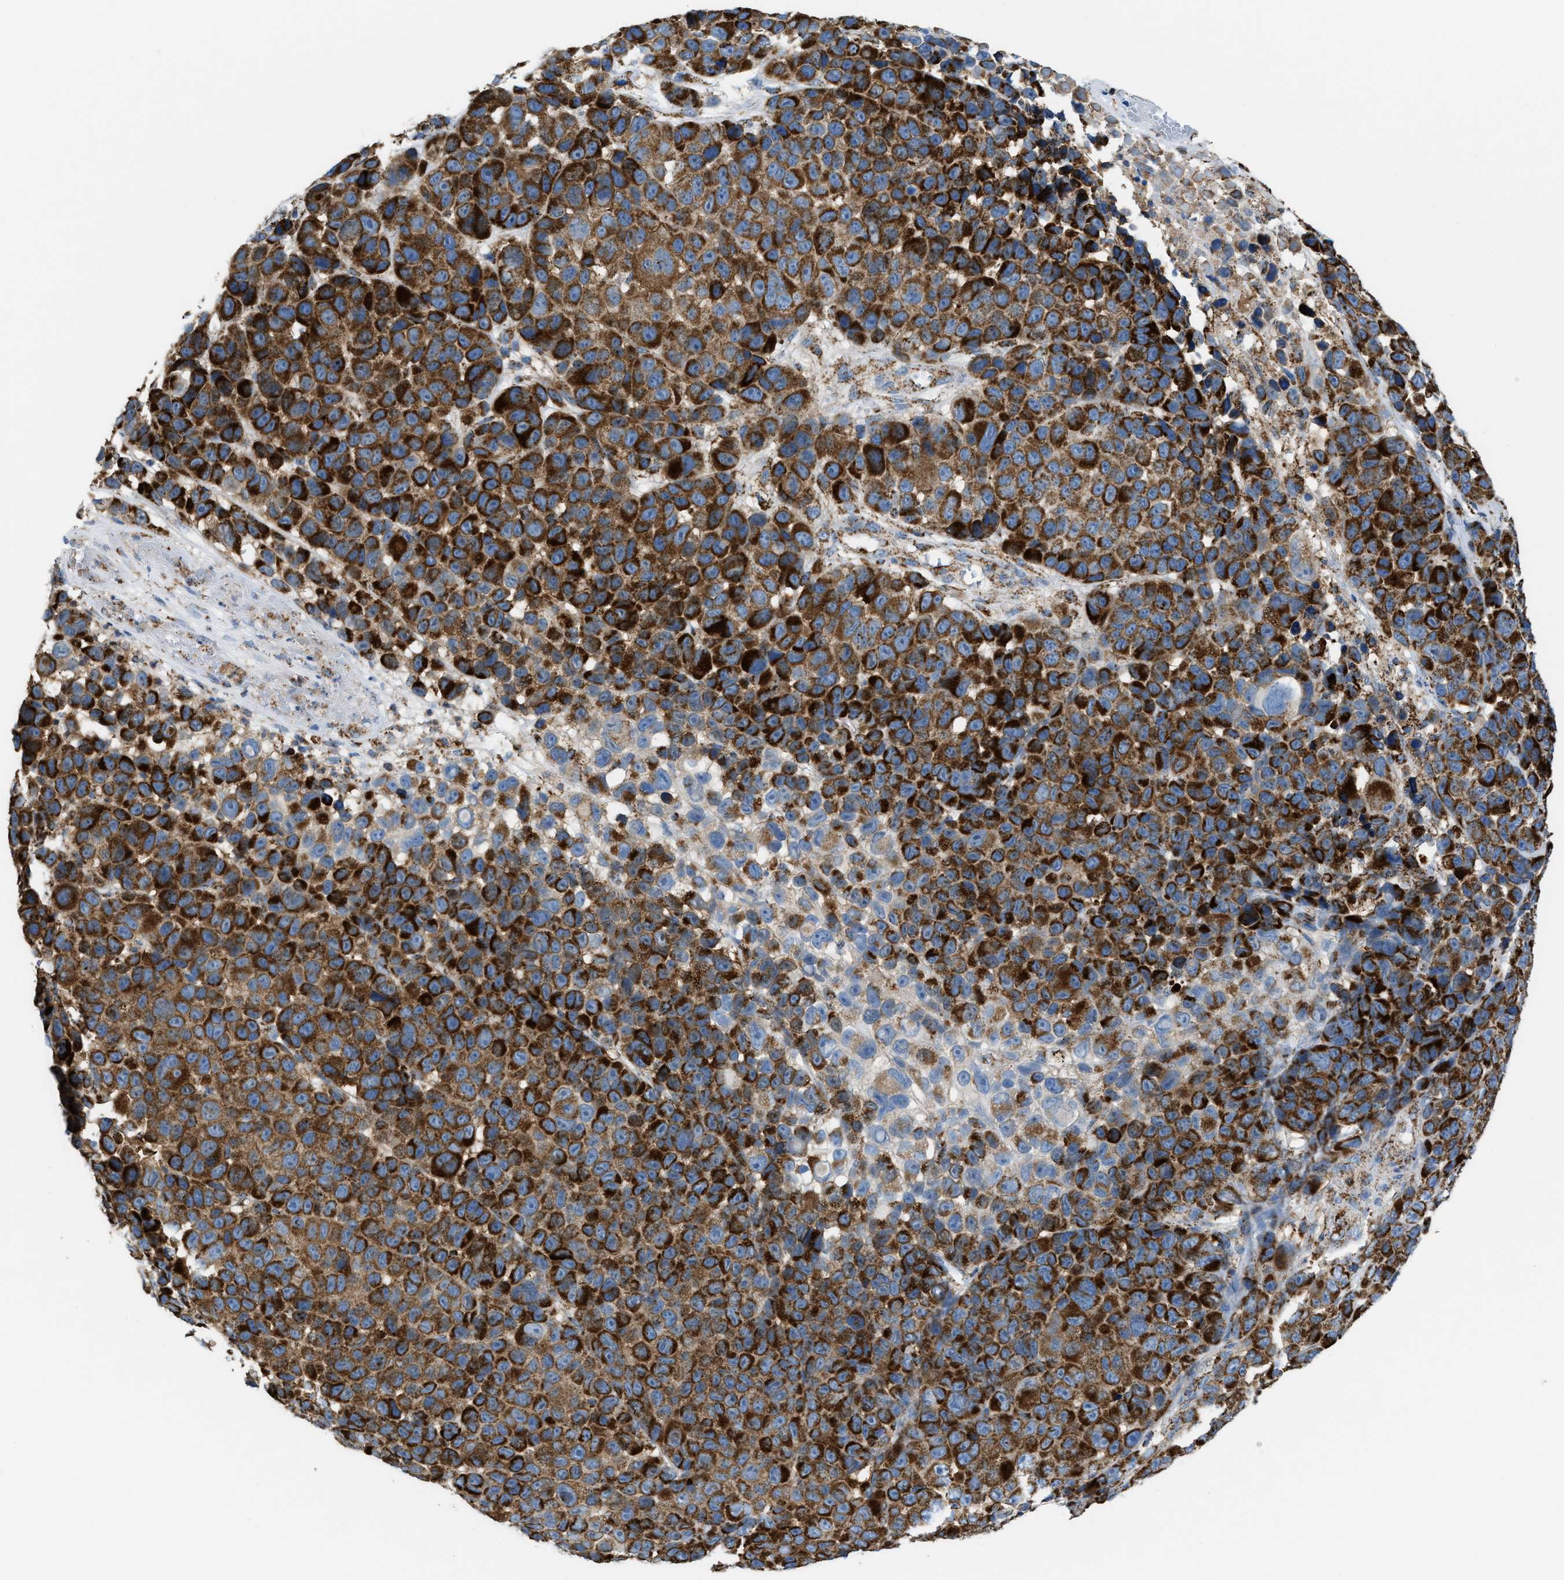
{"staining": {"intensity": "strong", "quantity": ">75%", "location": "cytoplasmic/membranous"}, "tissue": "melanoma", "cell_type": "Tumor cells", "image_type": "cancer", "snomed": [{"axis": "morphology", "description": "Malignant melanoma, NOS"}, {"axis": "topography", "description": "Skin"}], "caption": "Protein expression analysis of malignant melanoma reveals strong cytoplasmic/membranous positivity in approximately >75% of tumor cells.", "gene": "ECHS1", "patient": {"sex": "male", "age": 53}}